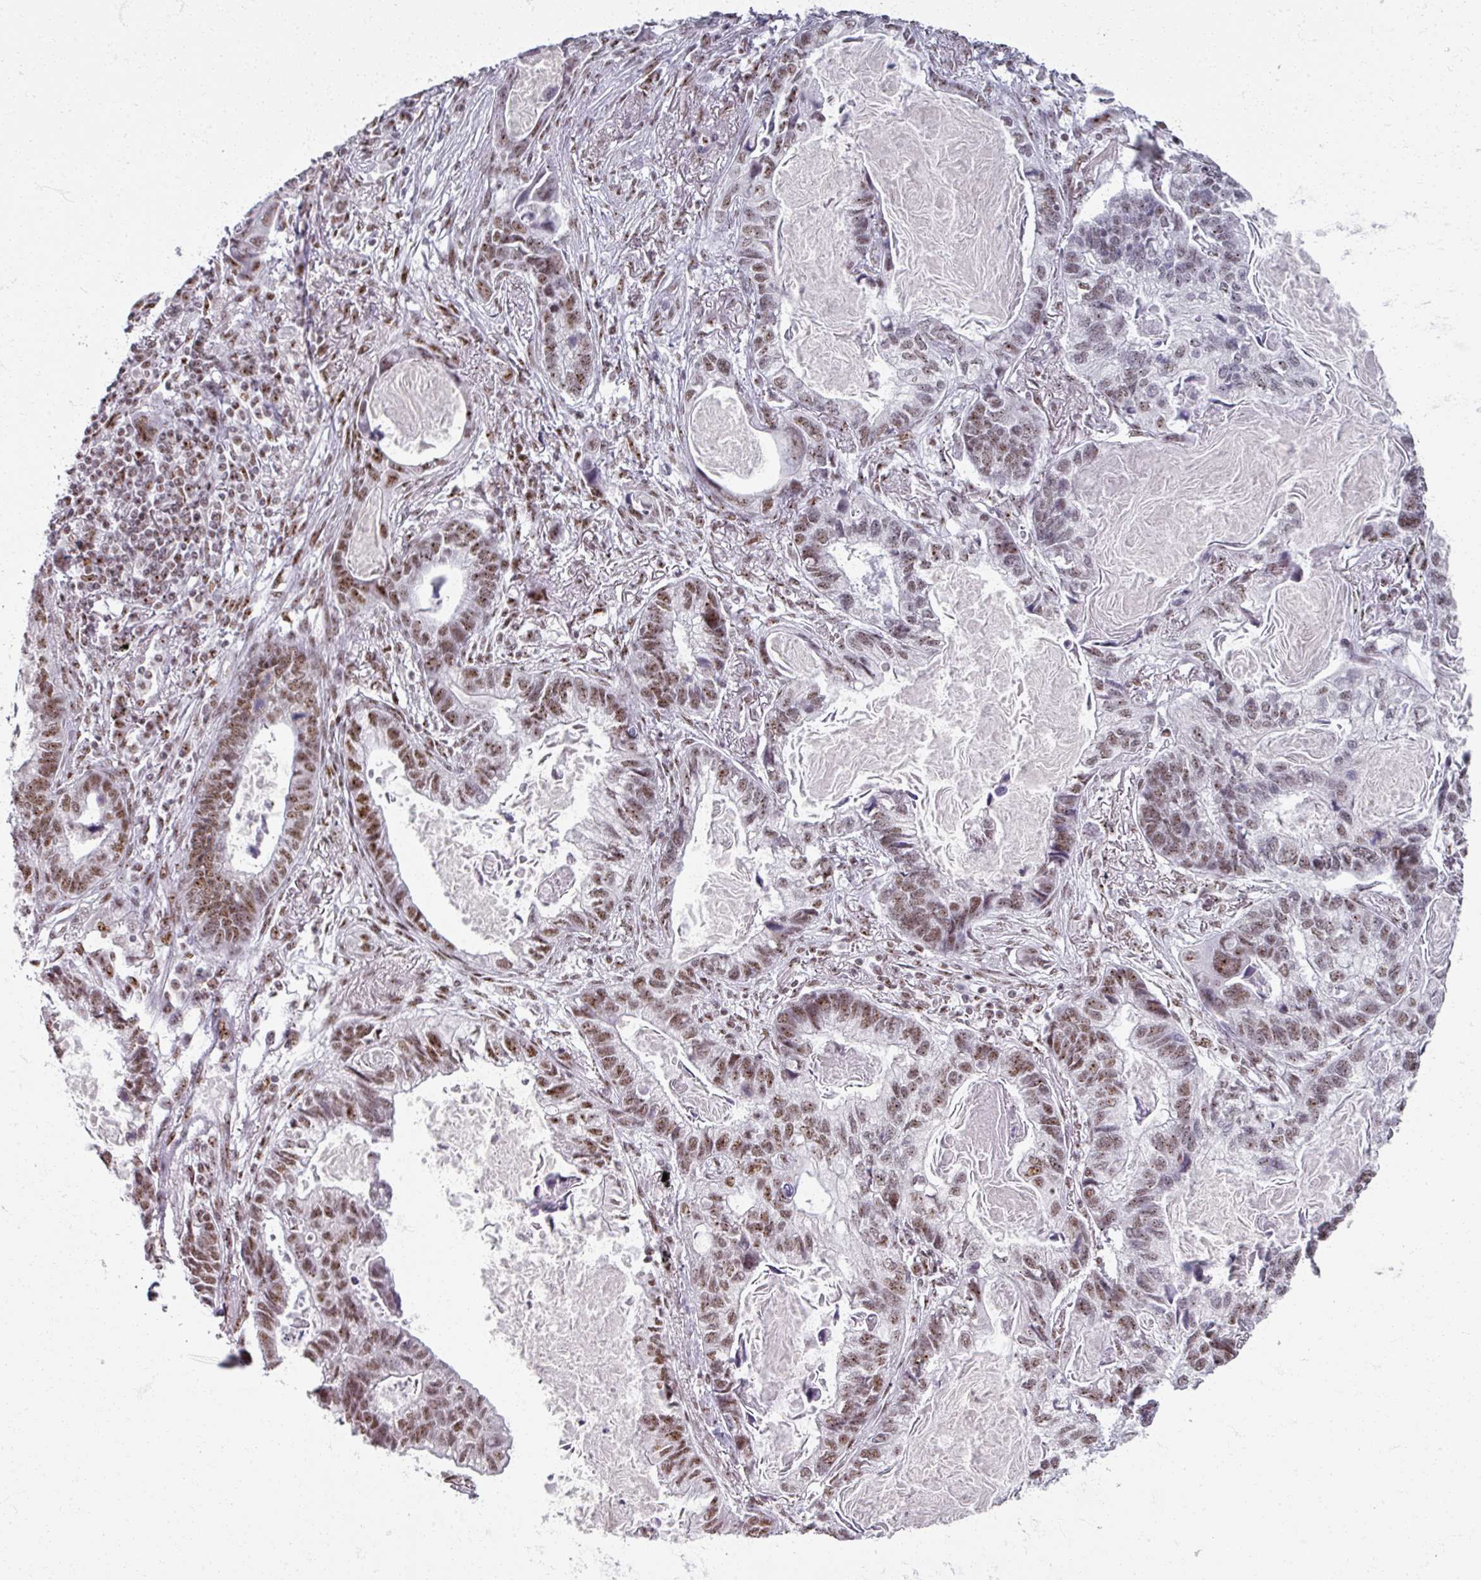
{"staining": {"intensity": "moderate", "quantity": ">75%", "location": "nuclear"}, "tissue": "lung cancer", "cell_type": "Tumor cells", "image_type": "cancer", "snomed": [{"axis": "morphology", "description": "Adenocarcinoma, NOS"}, {"axis": "topography", "description": "Lung"}], "caption": "IHC of human lung cancer (adenocarcinoma) demonstrates medium levels of moderate nuclear positivity in approximately >75% of tumor cells. The staining was performed using DAB (3,3'-diaminobenzidine), with brown indicating positive protein expression. Nuclei are stained blue with hematoxylin.", "gene": "ADAR", "patient": {"sex": "male", "age": 67}}